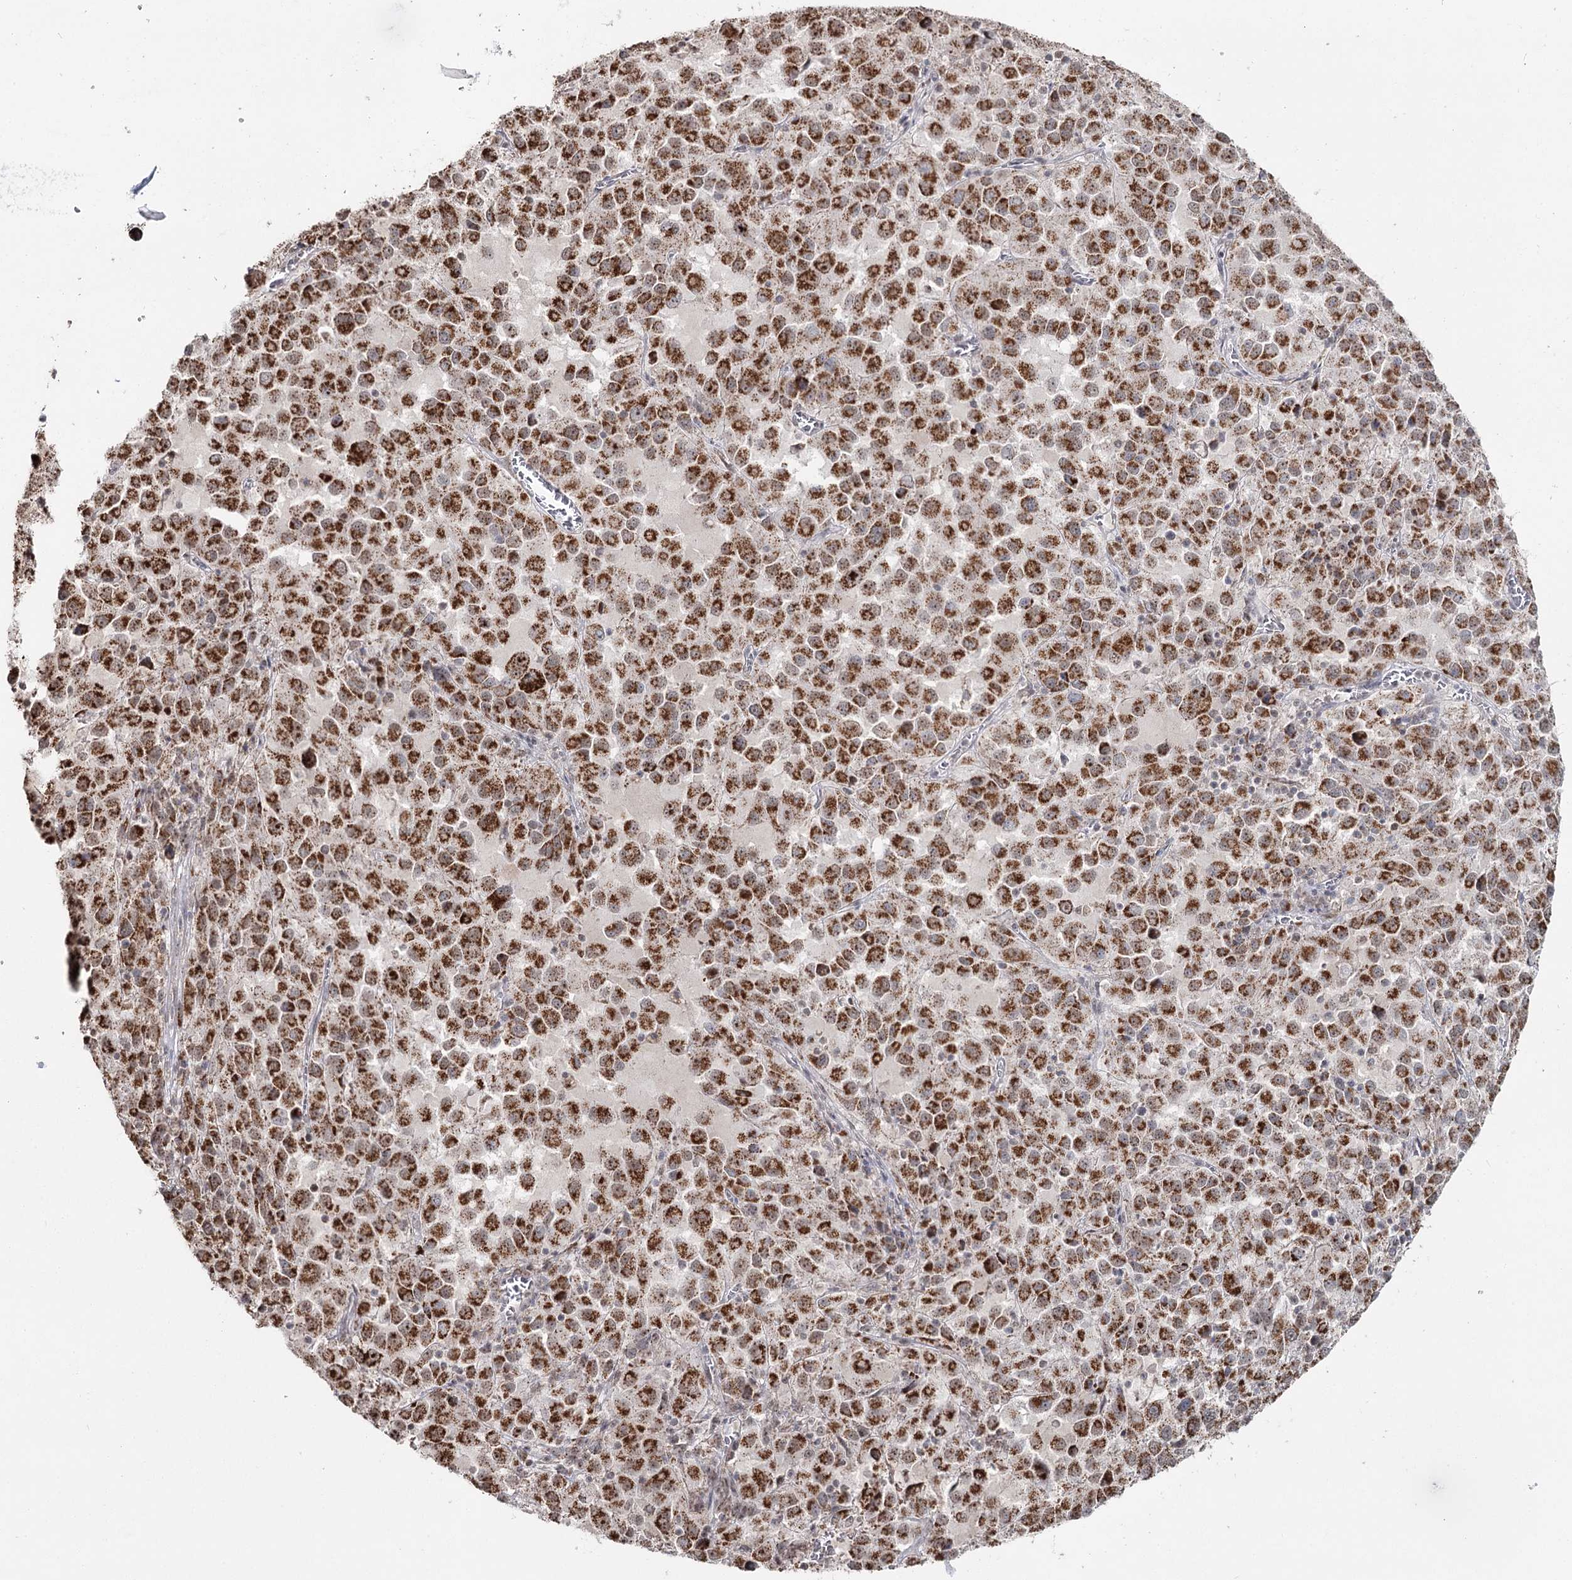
{"staining": {"intensity": "strong", "quantity": ">75%", "location": "cytoplasmic/membranous"}, "tissue": "melanoma", "cell_type": "Tumor cells", "image_type": "cancer", "snomed": [{"axis": "morphology", "description": "Malignant melanoma, Metastatic site"}, {"axis": "topography", "description": "Lung"}], "caption": "IHC (DAB (3,3'-diaminobenzidine)) staining of human malignant melanoma (metastatic site) exhibits strong cytoplasmic/membranous protein staining in approximately >75% of tumor cells.", "gene": "PDHX", "patient": {"sex": "male", "age": 64}}